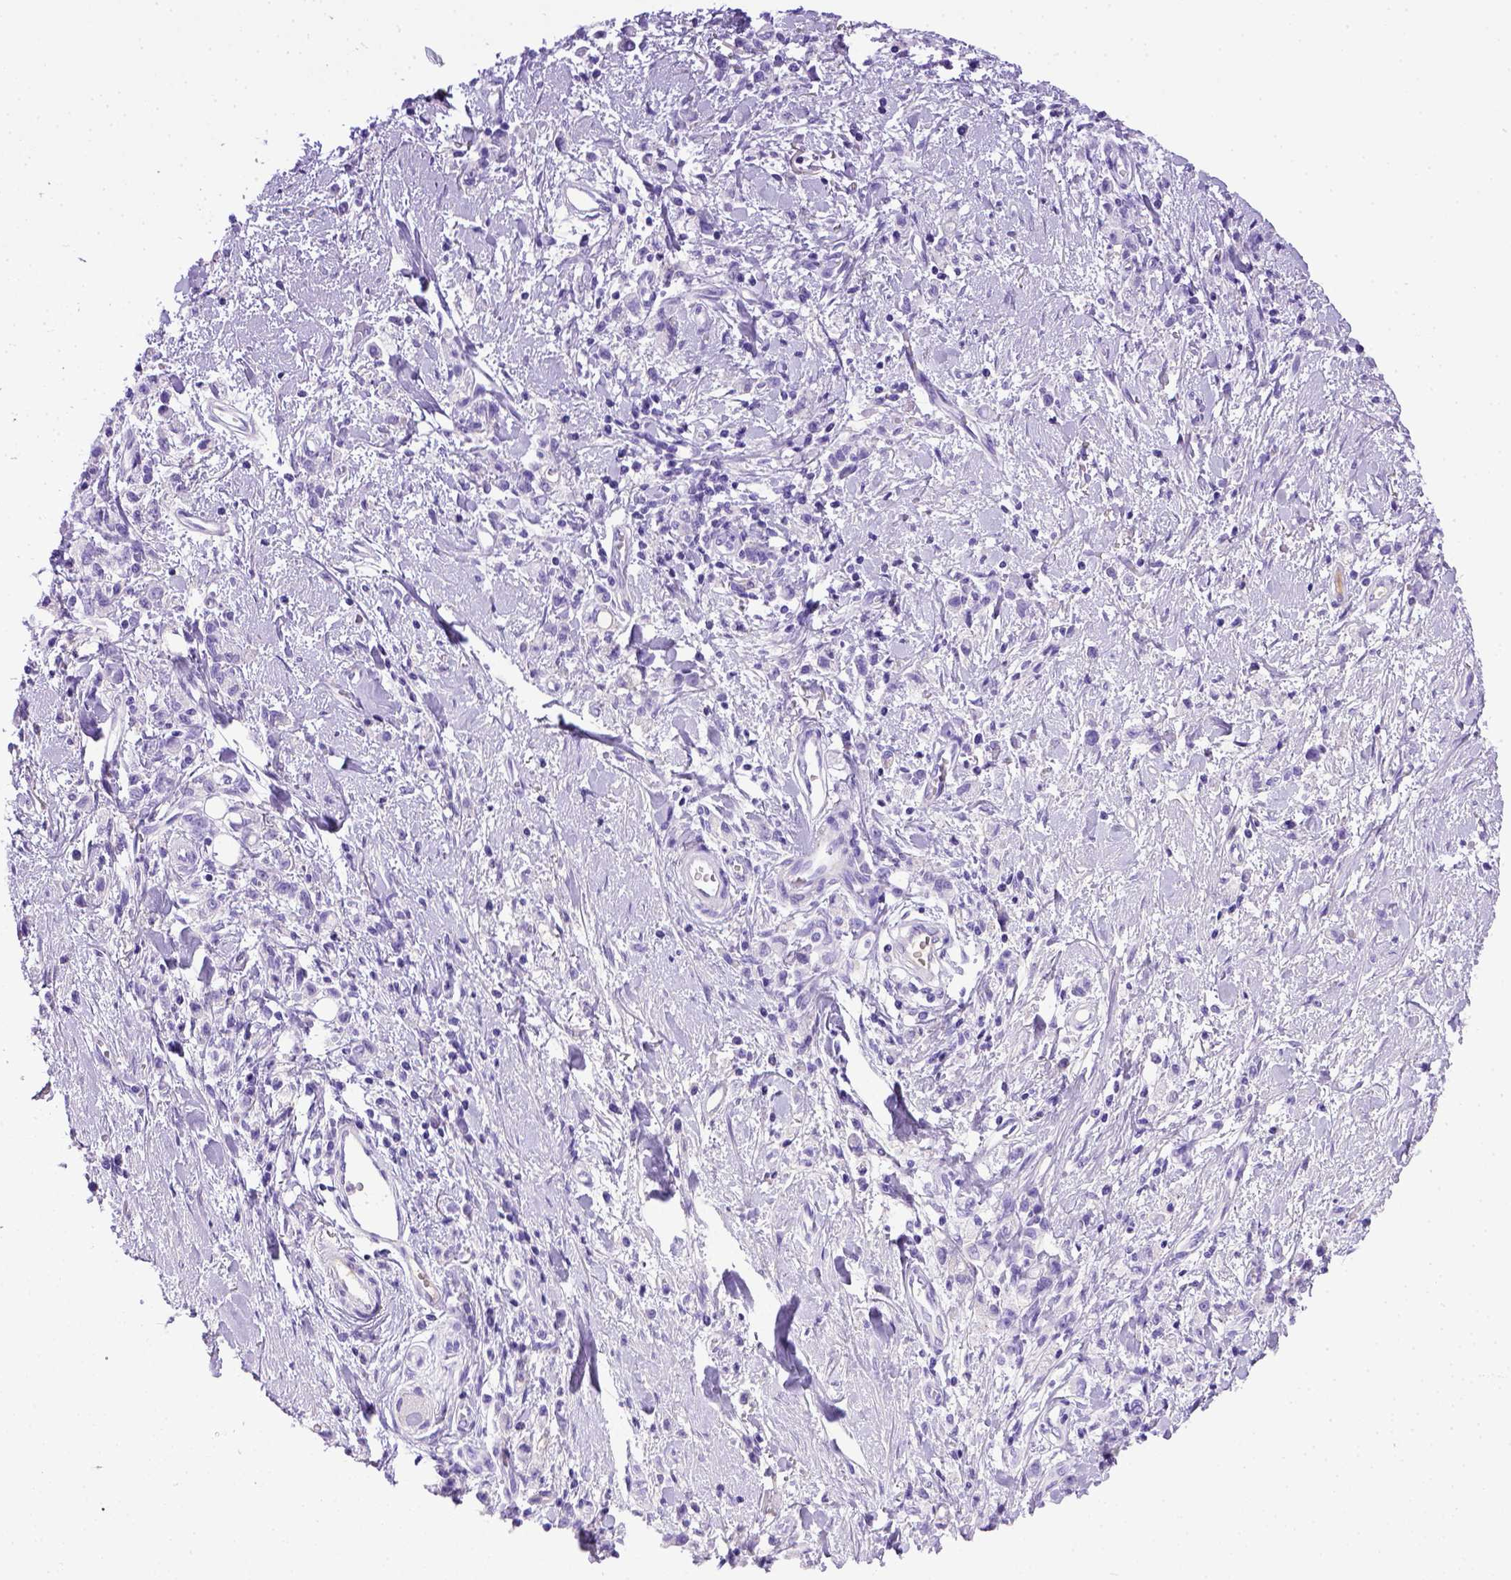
{"staining": {"intensity": "negative", "quantity": "none", "location": "none"}, "tissue": "stomach cancer", "cell_type": "Tumor cells", "image_type": "cancer", "snomed": [{"axis": "morphology", "description": "Adenocarcinoma, NOS"}, {"axis": "topography", "description": "Stomach"}], "caption": "Immunohistochemical staining of human adenocarcinoma (stomach) shows no significant positivity in tumor cells.", "gene": "ITIH4", "patient": {"sex": "male", "age": 77}}